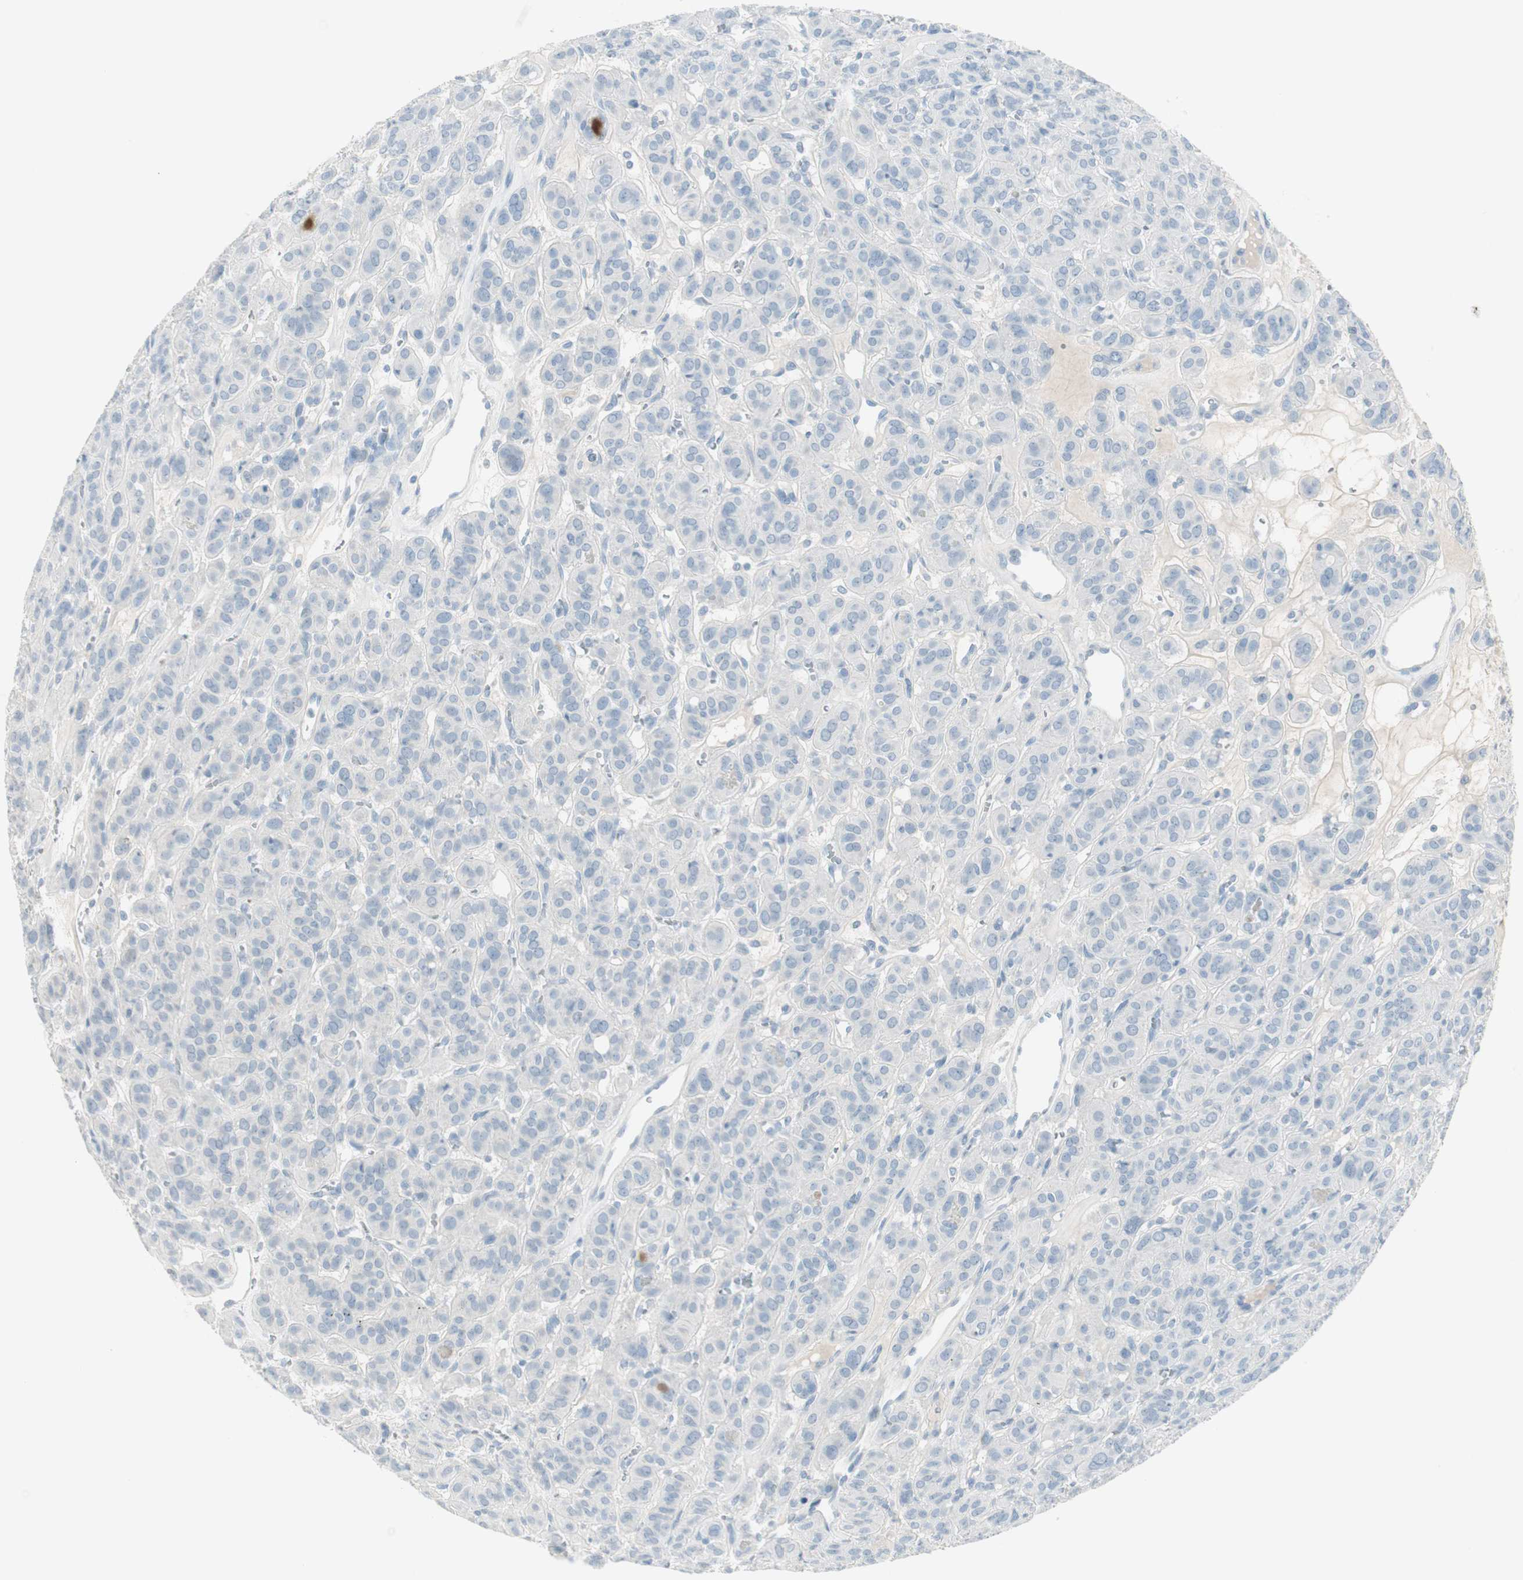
{"staining": {"intensity": "negative", "quantity": "none", "location": "none"}, "tissue": "thyroid cancer", "cell_type": "Tumor cells", "image_type": "cancer", "snomed": [{"axis": "morphology", "description": "Follicular adenoma carcinoma, NOS"}, {"axis": "topography", "description": "Thyroid gland"}], "caption": "This is an immunohistochemistry (IHC) histopathology image of thyroid cancer (follicular adenoma carcinoma). There is no staining in tumor cells.", "gene": "ITLN2", "patient": {"sex": "female", "age": 71}}